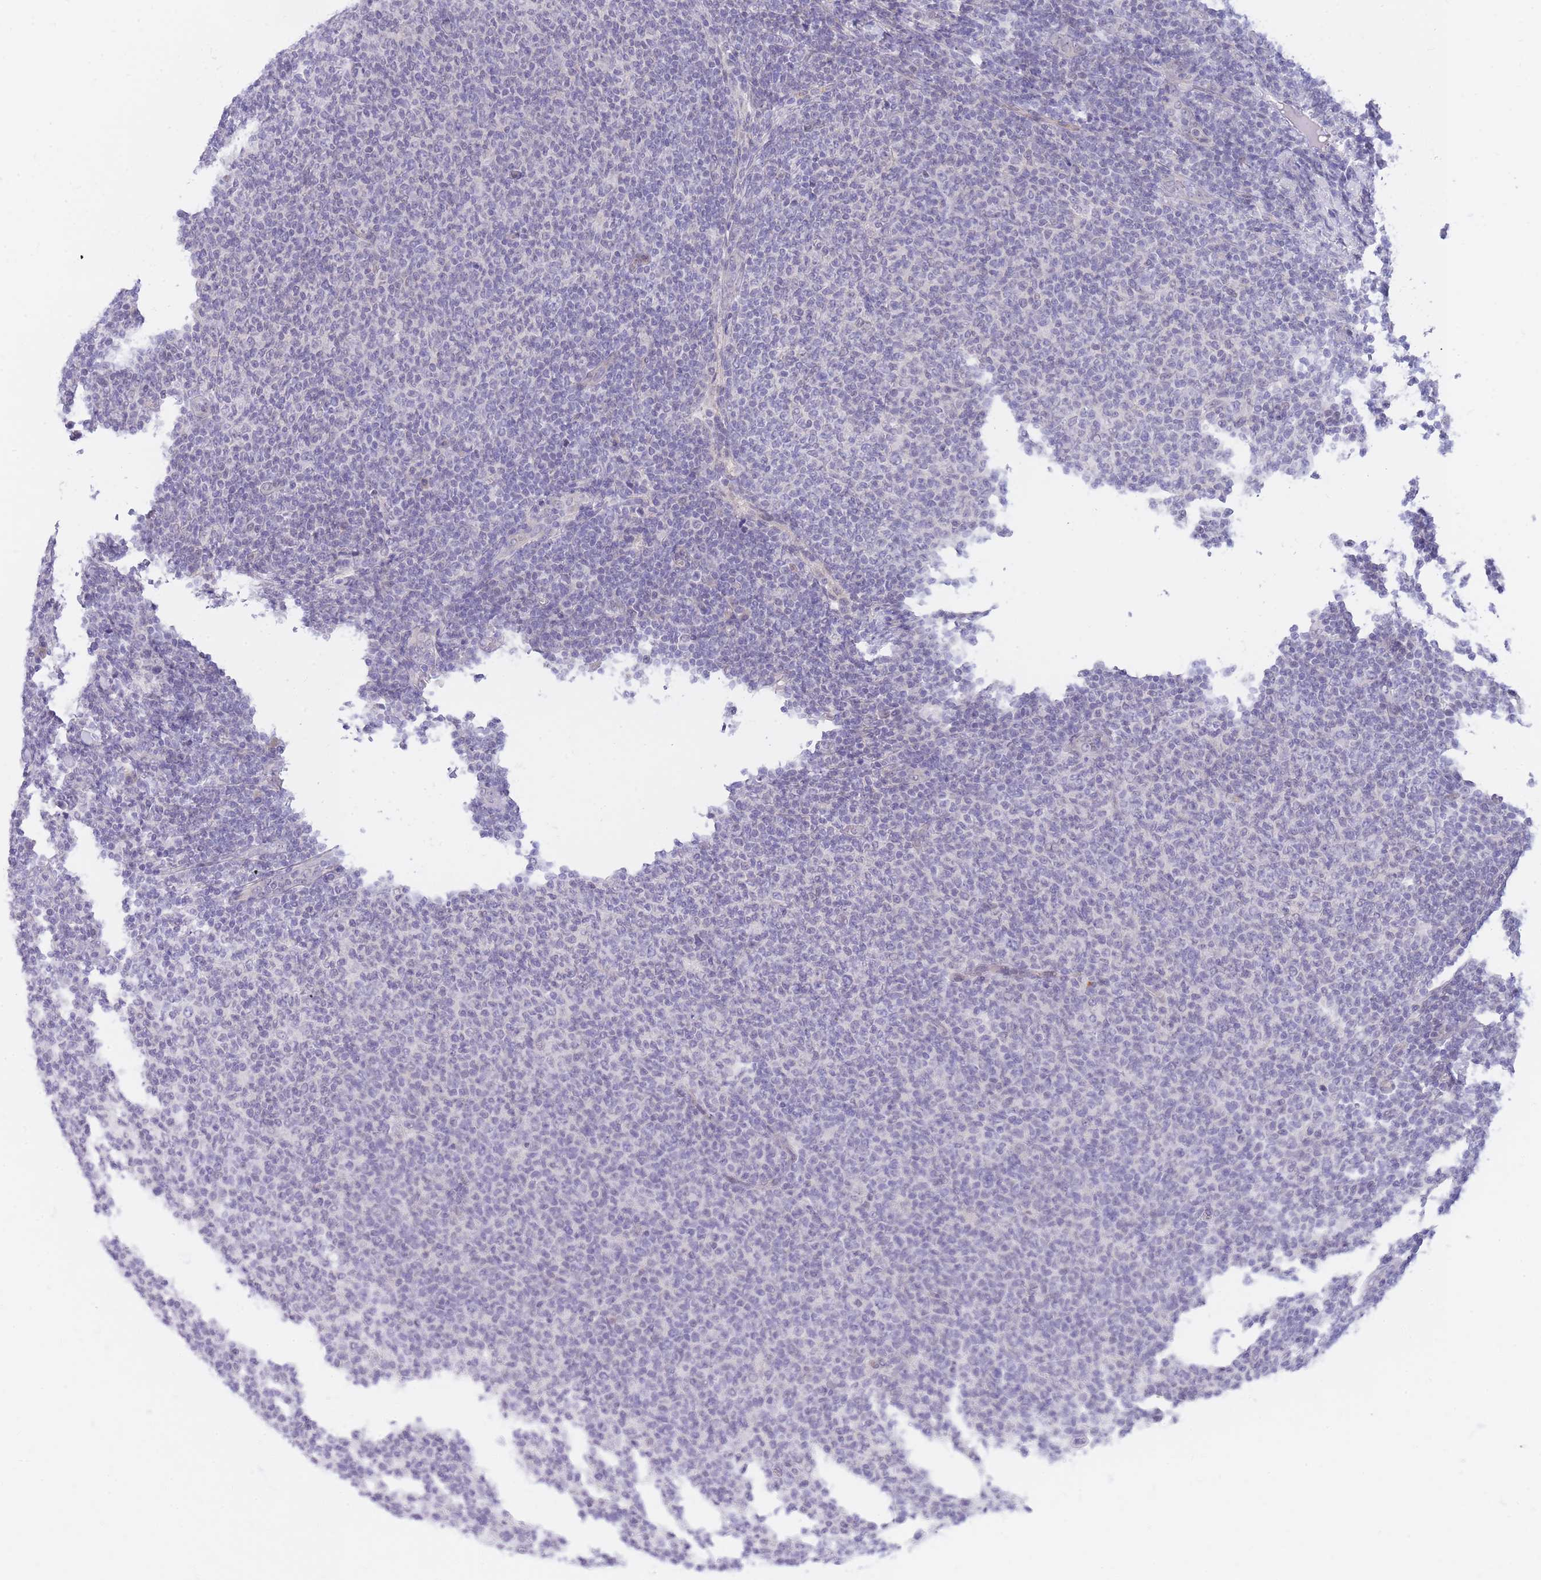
{"staining": {"intensity": "negative", "quantity": "none", "location": "none"}, "tissue": "lymphoma", "cell_type": "Tumor cells", "image_type": "cancer", "snomed": [{"axis": "morphology", "description": "Malignant lymphoma, non-Hodgkin's type, Low grade"}, {"axis": "topography", "description": "Lymph node"}], "caption": "IHC micrograph of low-grade malignant lymphoma, non-Hodgkin's type stained for a protein (brown), which reveals no expression in tumor cells. The staining was performed using DAB (3,3'-diaminobenzidine) to visualize the protein expression in brown, while the nuclei were stained in blue with hematoxylin (Magnification: 20x).", "gene": "PRR23B", "patient": {"sex": "male", "age": 66}}